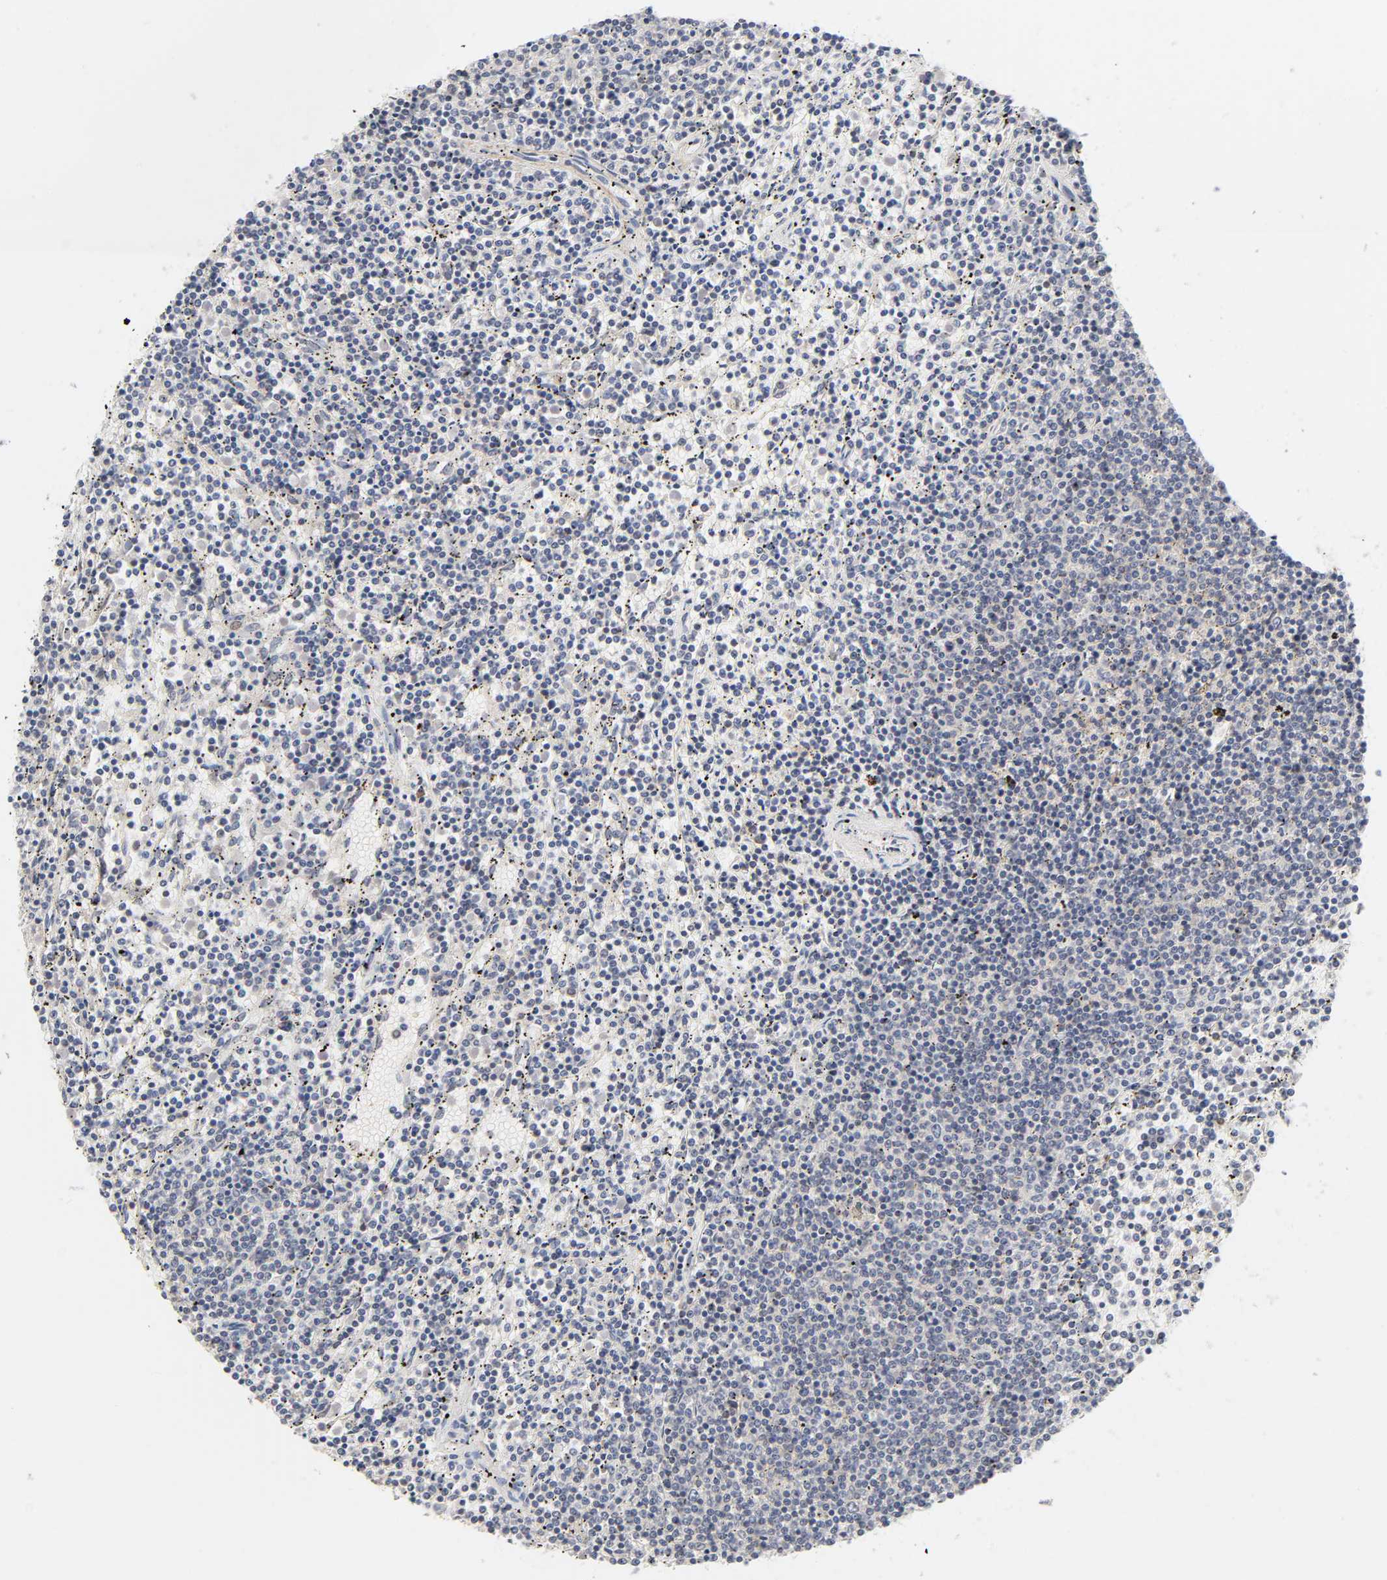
{"staining": {"intensity": "weak", "quantity": "<25%", "location": "cytoplasmic/membranous"}, "tissue": "lymphoma", "cell_type": "Tumor cells", "image_type": "cancer", "snomed": [{"axis": "morphology", "description": "Malignant lymphoma, non-Hodgkin's type, Low grade"}, {"axis": "topography", "description": "Spleen"}], "caption": "This is an immunohistochemistry image of human lymphoma. There is no staining in tumor cells.", "gene": "IL4R", "patient": {"sex": "female", "age": 50}}